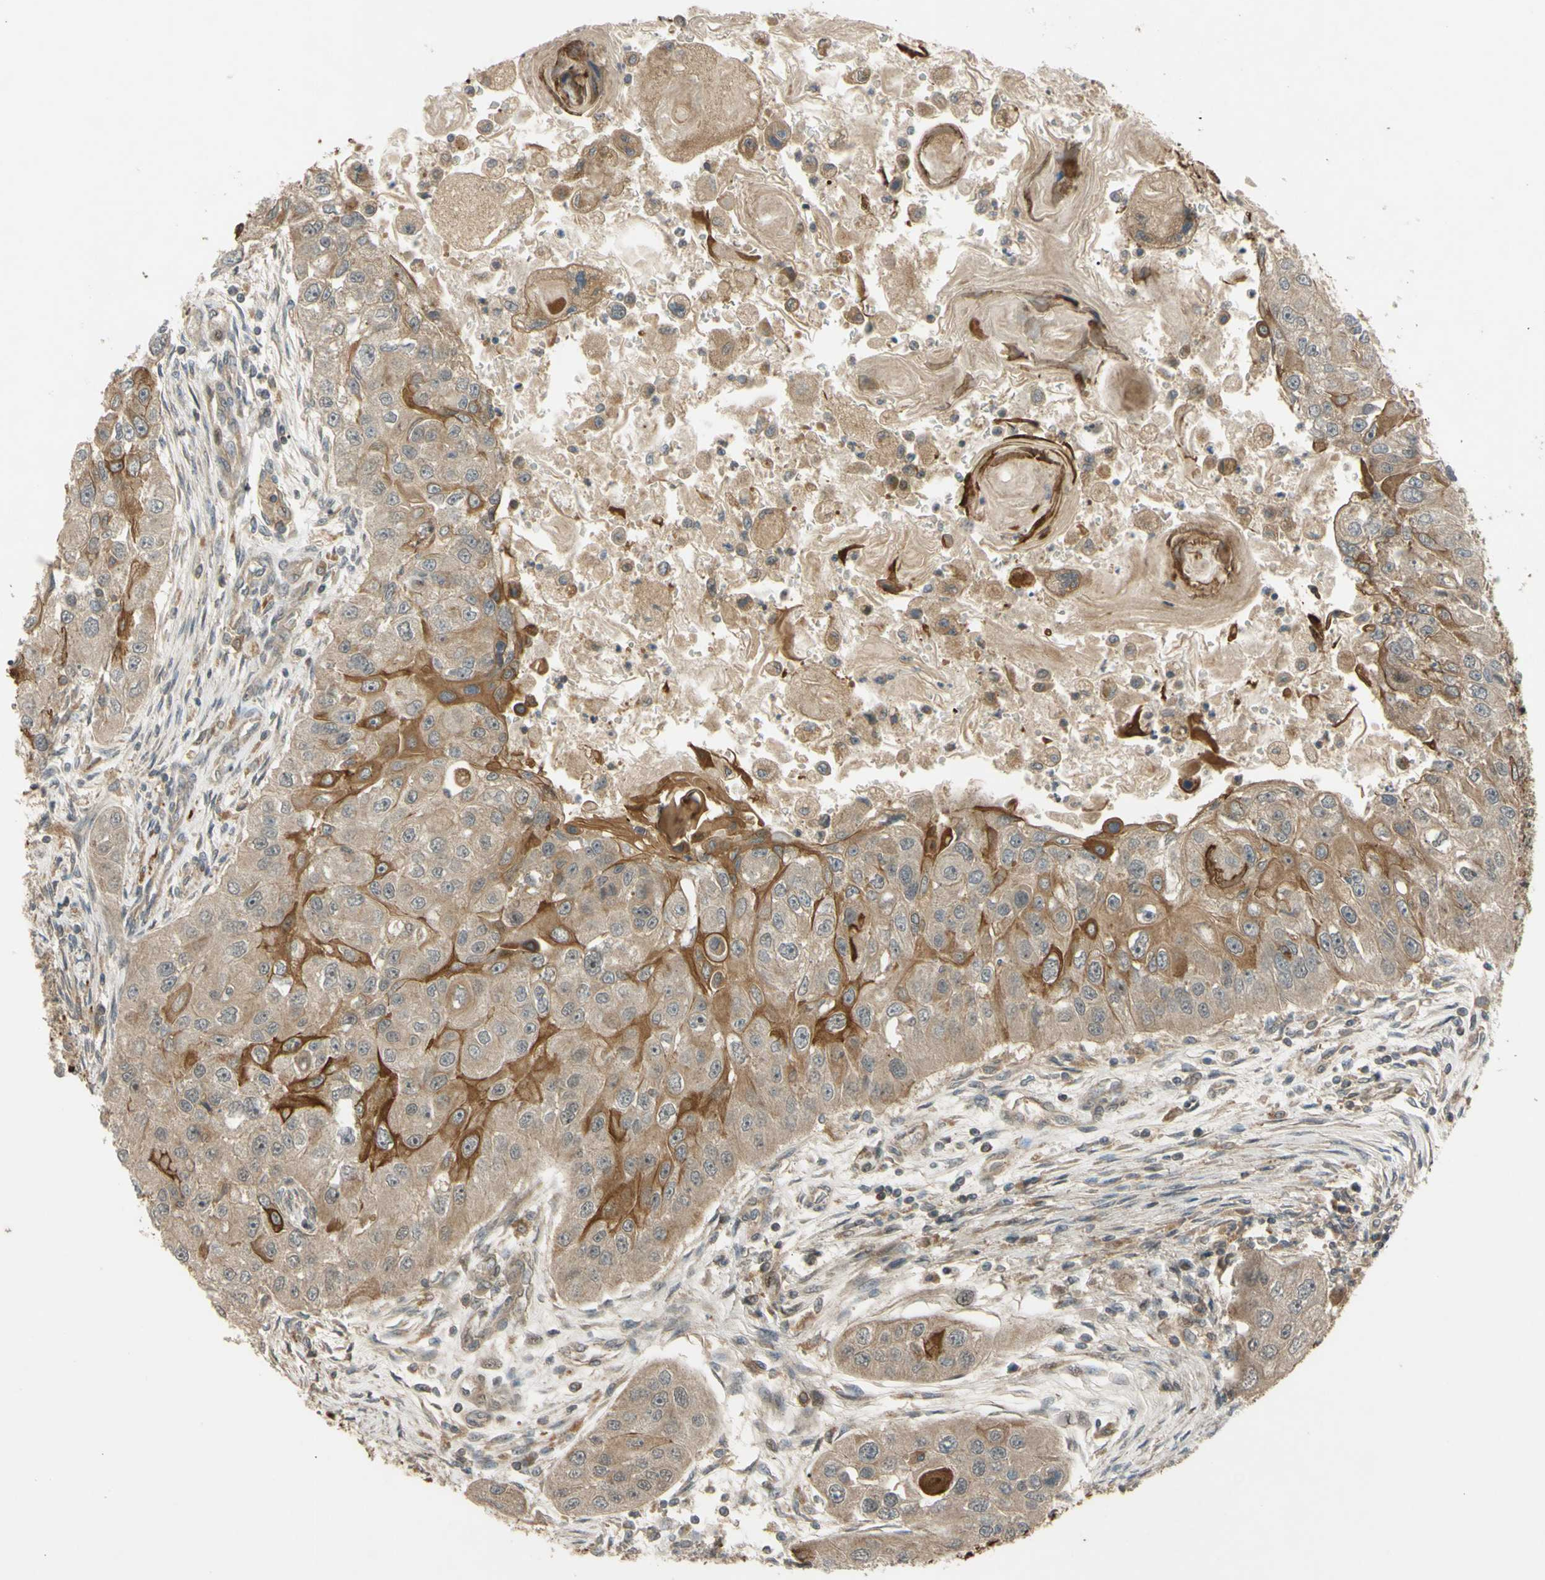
{"staining": {"intensity": "moderate", "quantity": ">75%", "location": "cytoplasmic/membranous"}, "tissue": "head and neck cancer", "cell_type": "Tumor cells", "image_type": "cancer", "snomed": [{"axis": "morphology", "description": "Normal tissue, NOS"}, {"axis": "morphology", "description": "Squamous cell carcinoma, NOS"}, {"axis": "topography", "description": "Skeletal muscle"}, {"axis": "topography", "description": "Head-Neck"}], "caption": "Moderate cytoplasmic/membranous protein positivity is appreciated in about >75% of tumor cells in head and neck cancer.", "gene": "FLII", "patient": {"sex": "male", "age": 51}}